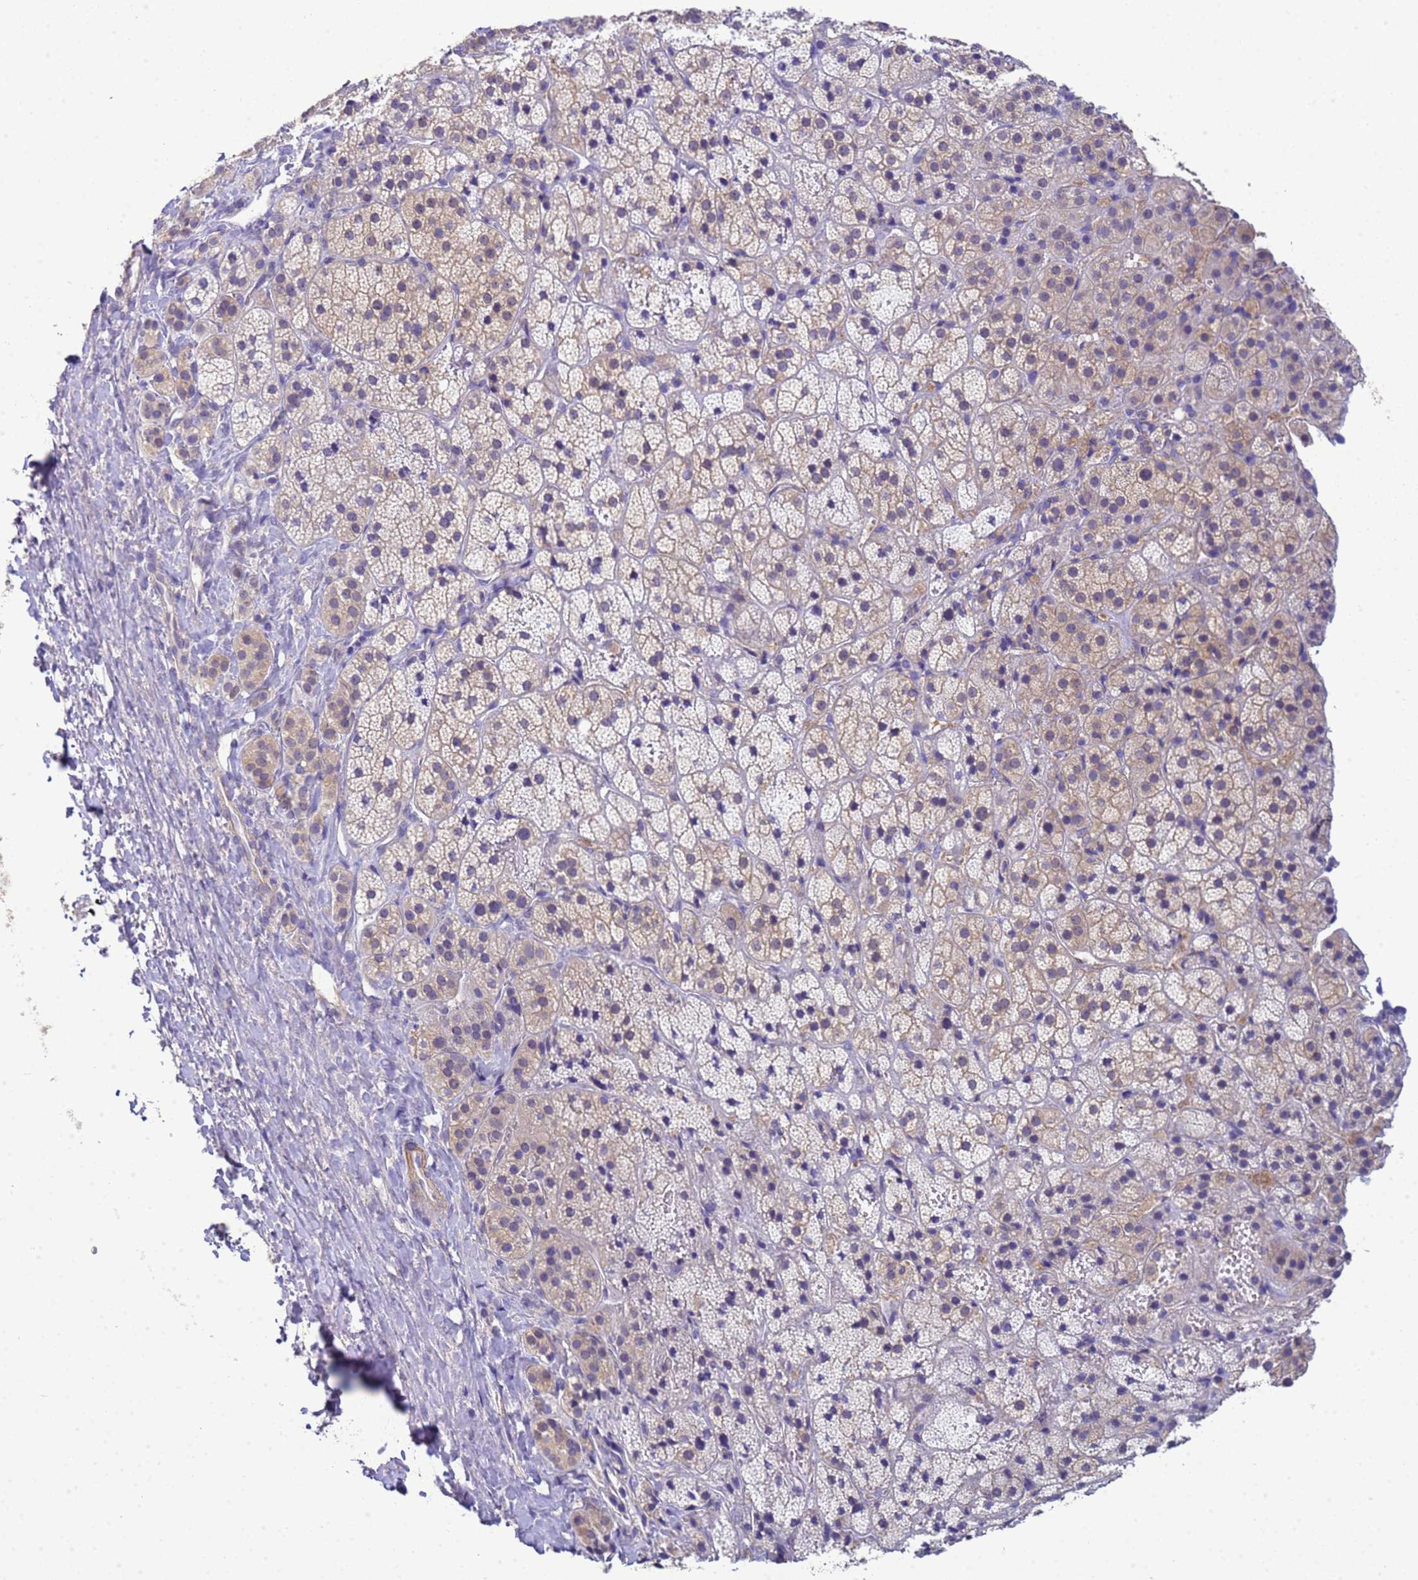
{"staining": {"intensity": "weak", "quantity": "<25%", "location": "cytoplasmic/membranous"}, "tissue": "adrenal gland", "cell_type": "Glandular cells", "image_type": "normal", "snomed": [{"axis": "morphology", "description": "Normal tissue, NOS"}, {"axis": "topography", "description": "Adrenal gland"}], "caption": "A micrograph of human adrenal gland is negative for staining in glandular cells.", "gene": "KLHL13", "patient": {"sex": "female", "age": 70}}